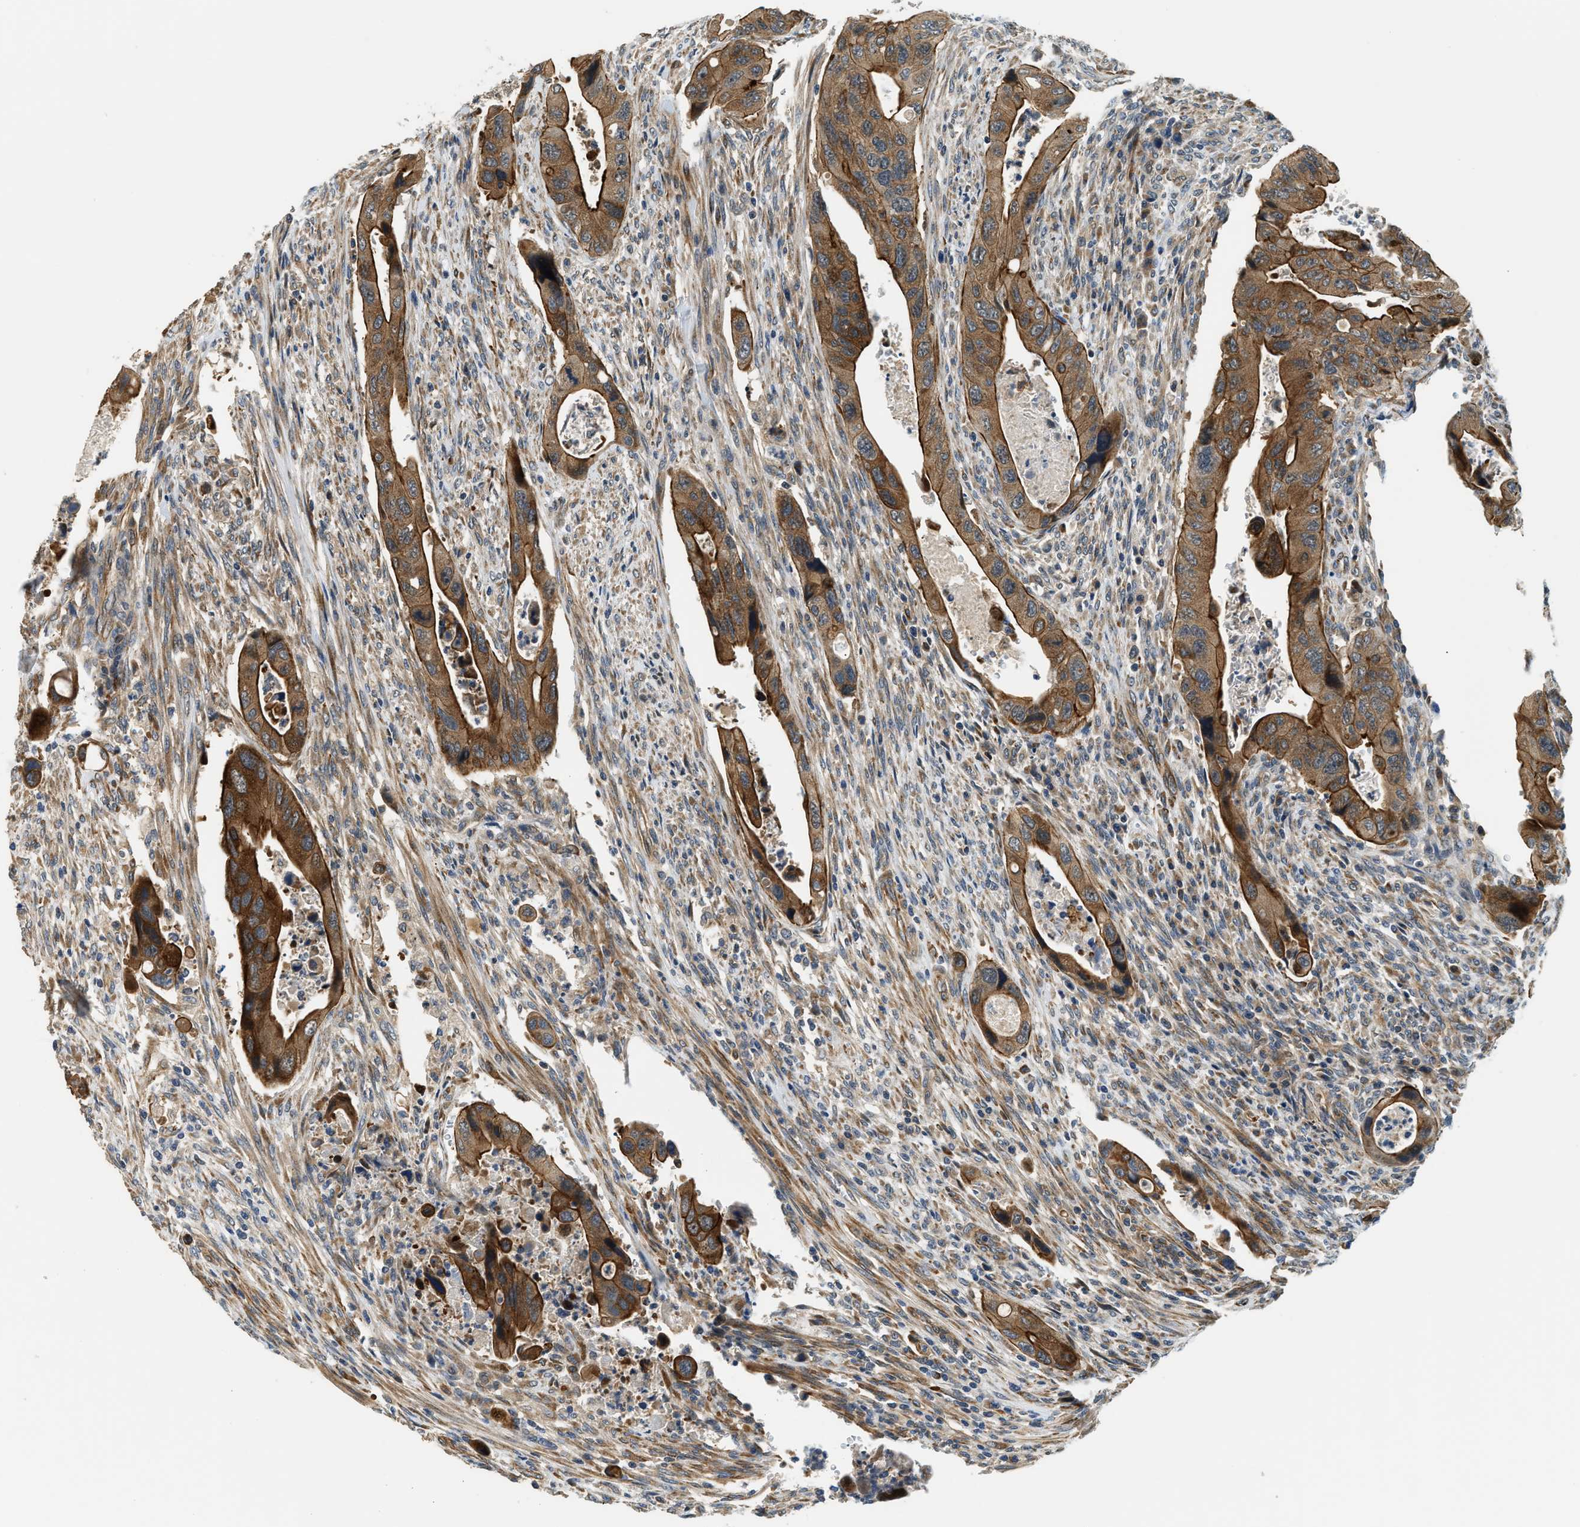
{"staining": {"intensity": "strong", "quantity": ">75%", "location": "cytoplasmic/membranous"}, "tissue": "colorectal cancer", "cell_type": "Tumor cells", "image_type": "cancer", "snomed": [{"axis": "morphology", "description": "Adenocarcinoma, NOS"}, {"axis": "topography", "description": "Rectum"}], "caption": "Strong cytoplasmic/membranous expression is identified in approximately >75% of tumor cells in colorectal cancer. The staining was performed using DAB (3,3'-diaminobenzidine) to visualize the protein expression in brown, while the nuclei were stained in blue with hematoxylin (Magnification: 20x).", "gene": "ALOX12", "patient": {"sex": "female", "age": 57}}